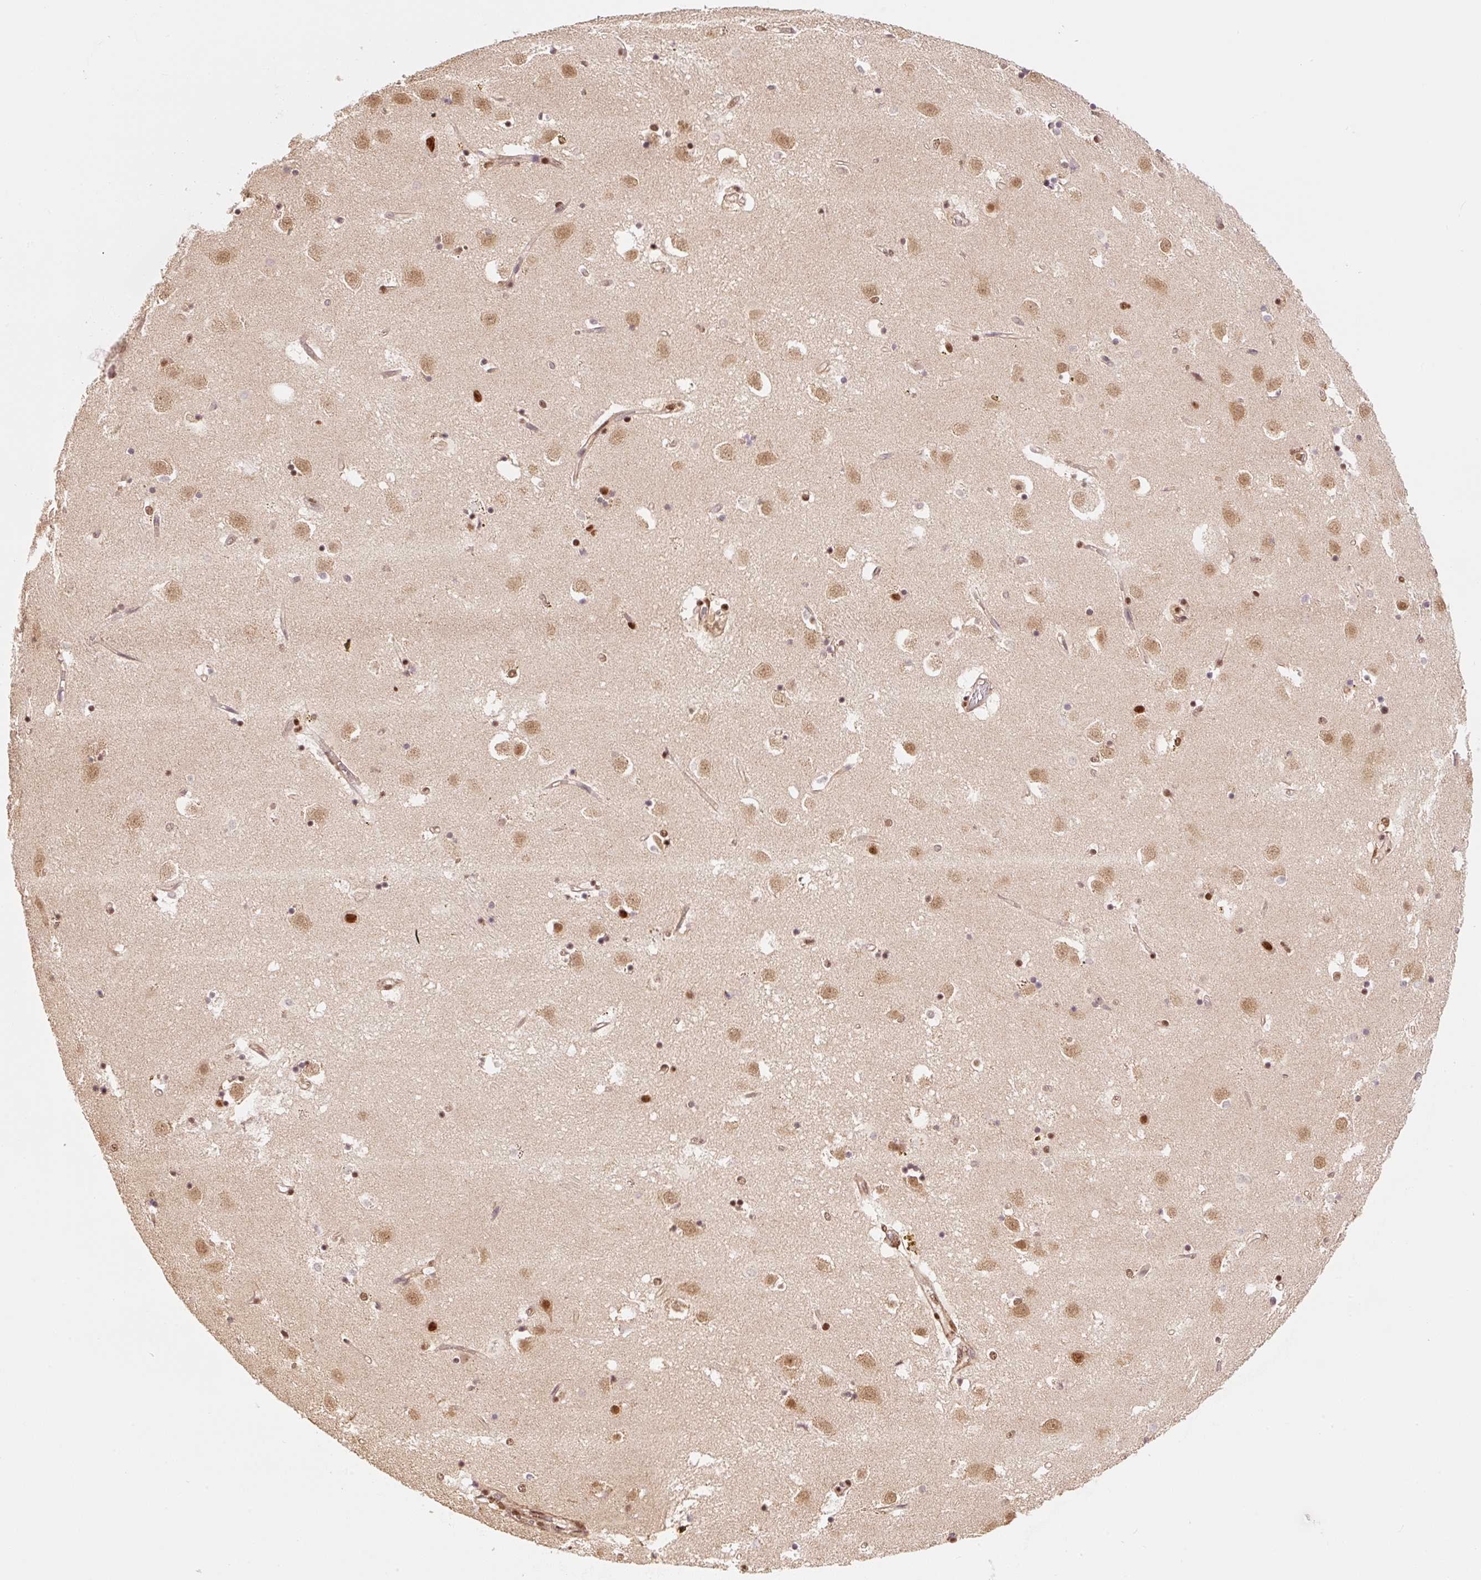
{"staining": {"intensity": "moderate", "quantity": "25%-75%", "location": "nuclear"}, "tissue": "caudate", "cell_type": "Glial cells", "image_type": "normal", "snomed": [{"axis": "morphology", "description": "Normal tissue, NOS"}, {"axis": "topography", "description": "Lateral ventricle wall"}], "caption": "DAB immunohistochemical staining of benign caudate shows moderate nuclear protein staining in about 25%-75% of glial cells. The staining was performed using DAB to visualize the protein expression in brown, while the nuclei were stained in blue with hematoxylin (Magnification: 20x).", "gene": "INTS8", "patient": {"sex": "male", "age": 58}}